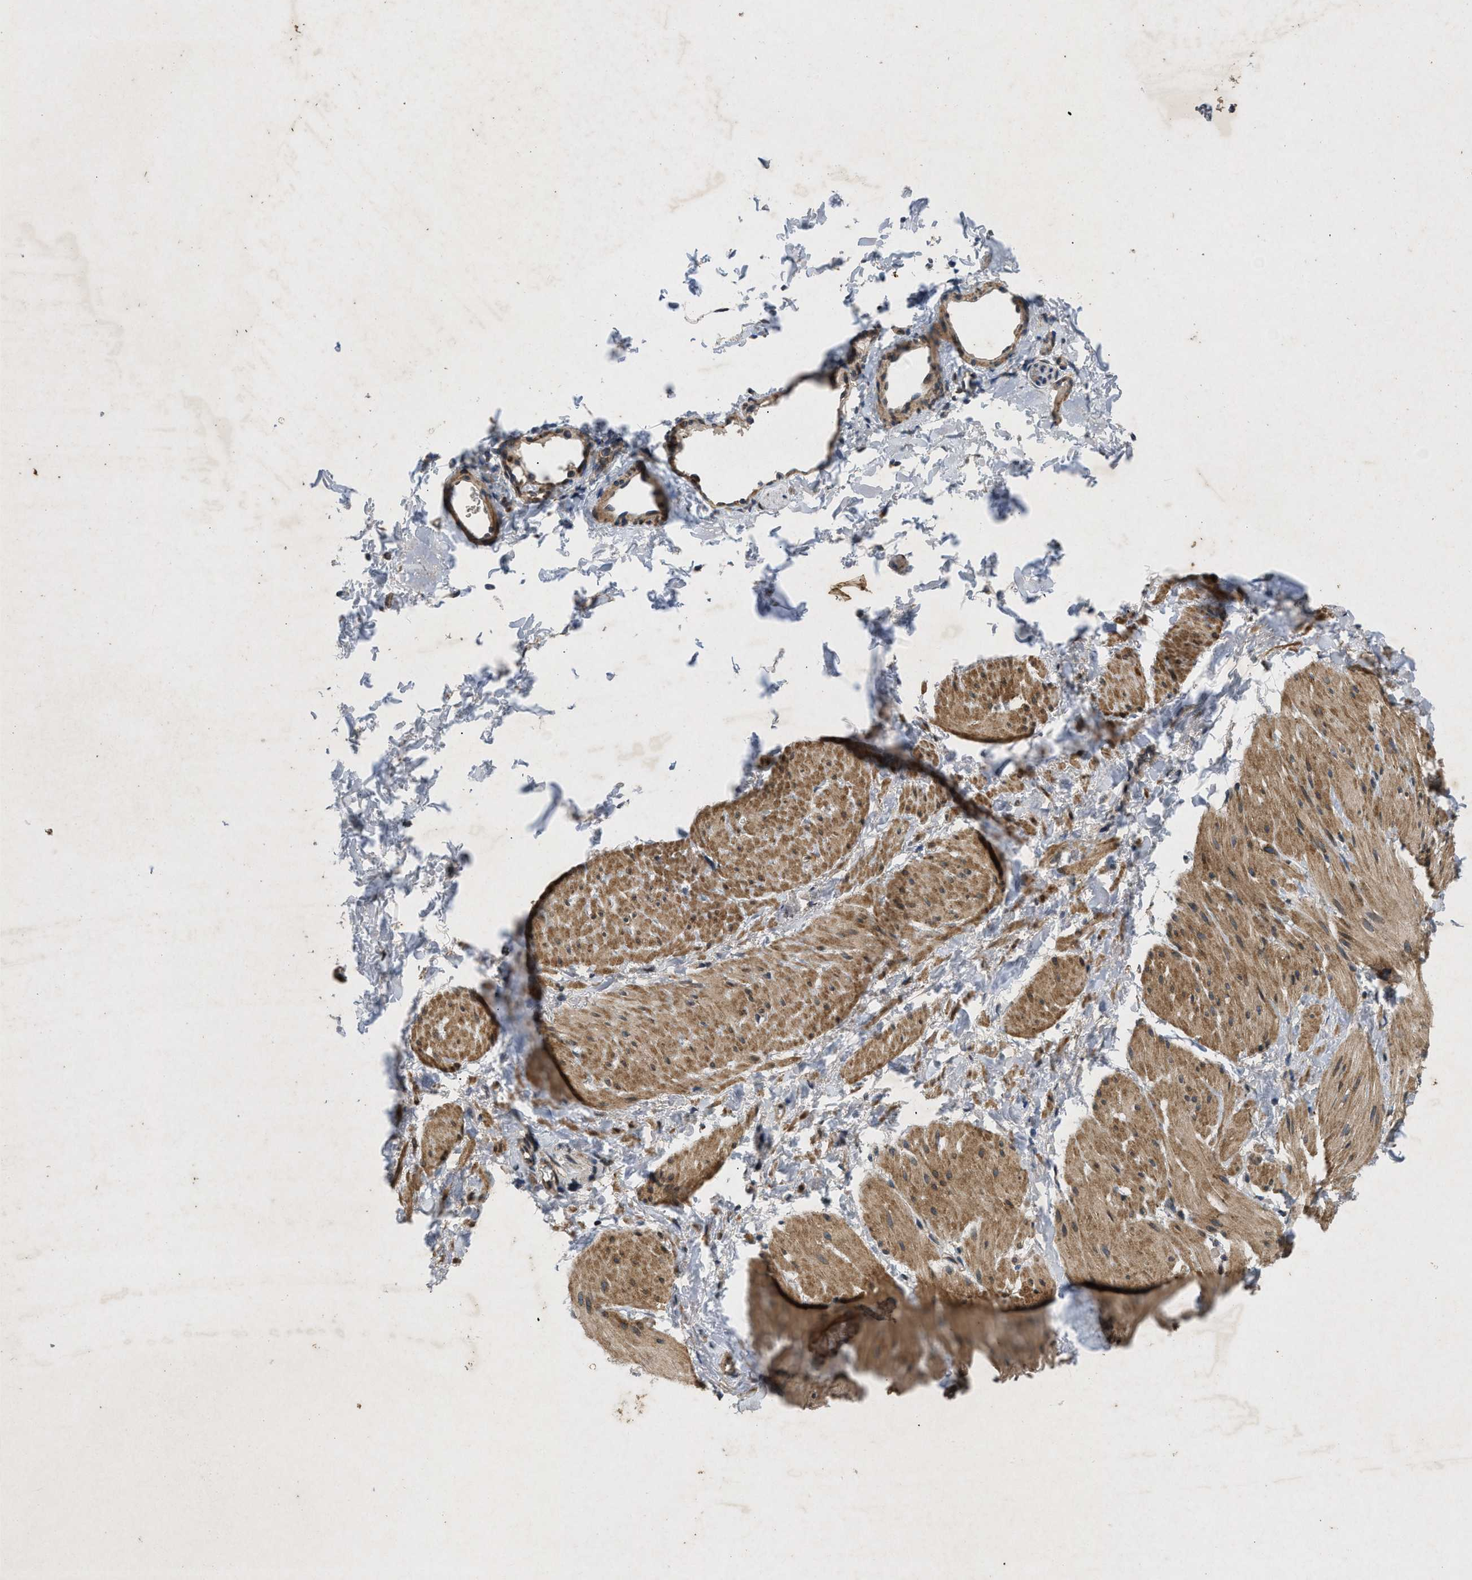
{"staining": {"intensity": "moderate", "quantity": ">75%", "location": "cytoplasmic/membranous"}, "tissue": "smooth muscle", "cell_type": "Smooth muscle cells", "image_type": "normal", "snomed": [{"axis": "morphology", "description": "Normal tissue, NOS"}, {"axis": "topography", "description": "Smooth muscle"}], "caption": "DAB (3,3'-diaminobenzidine) immunohistochemical staining of normal human smooth muscle shows moderate cytoplasmic/membranous protein positivity in approximately >75% of smooth muscle cells.", "gene": "PRKG2", "patient": {"sex": "male", "age": 16}}